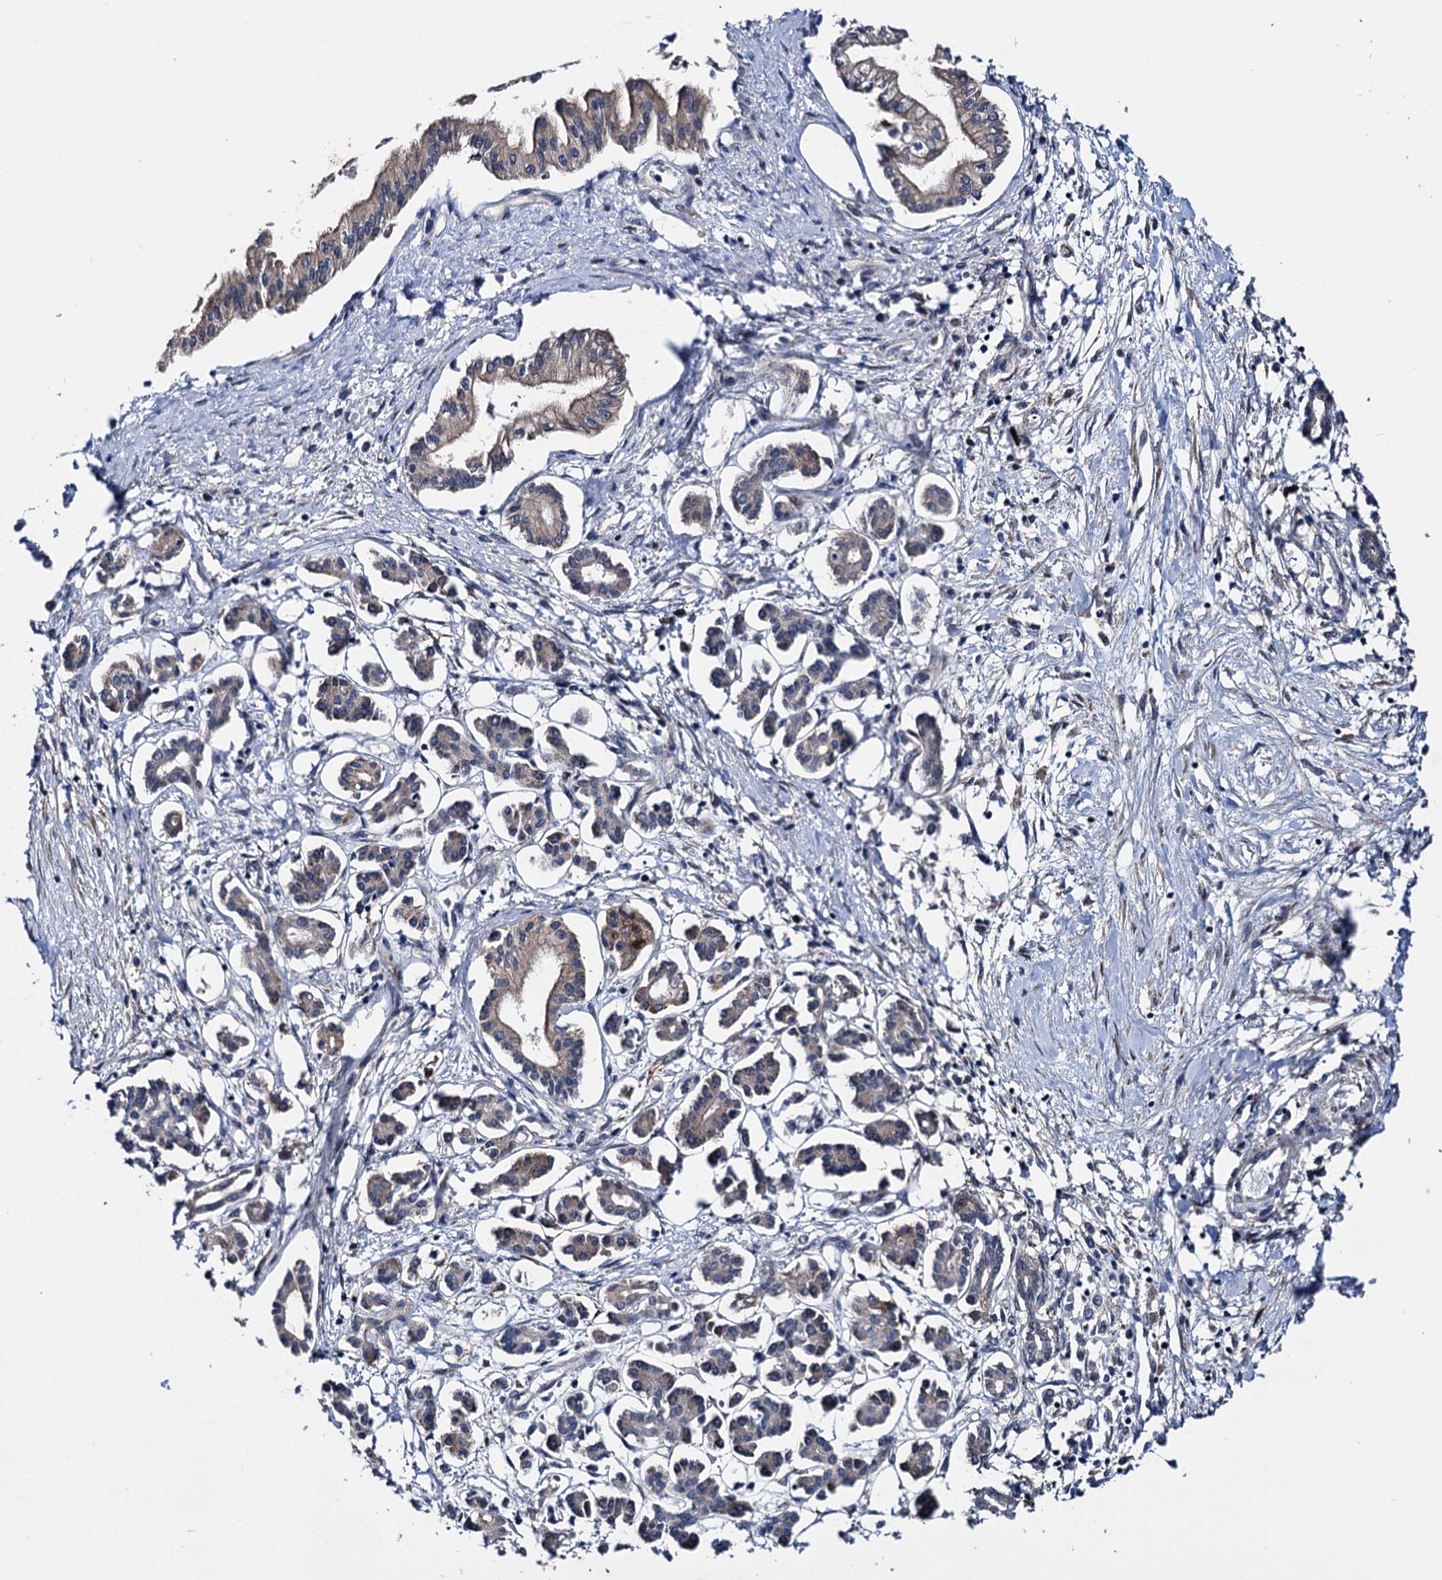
{"staining": {"intensity": "weak", "quantity": "<25%", "location": "cytoplasmic/membranous"}, "tissue": "pancreatic cancer", "cell_type": "Tumor cells", "image_type": "cancer", "snomed": [{"axis": "morphology", "description": "Adenocarcinoma, NOS"}, {"axis": "topography", "description": "Pancreas"}], "caption": "The immunohistochemistry histopathology image has no significant staining in tumor cells of pancreatic cancer (adenocarcinoma) tissue.", "gene": "EYA4", "patient": {"sex": "female", "age": 50}}